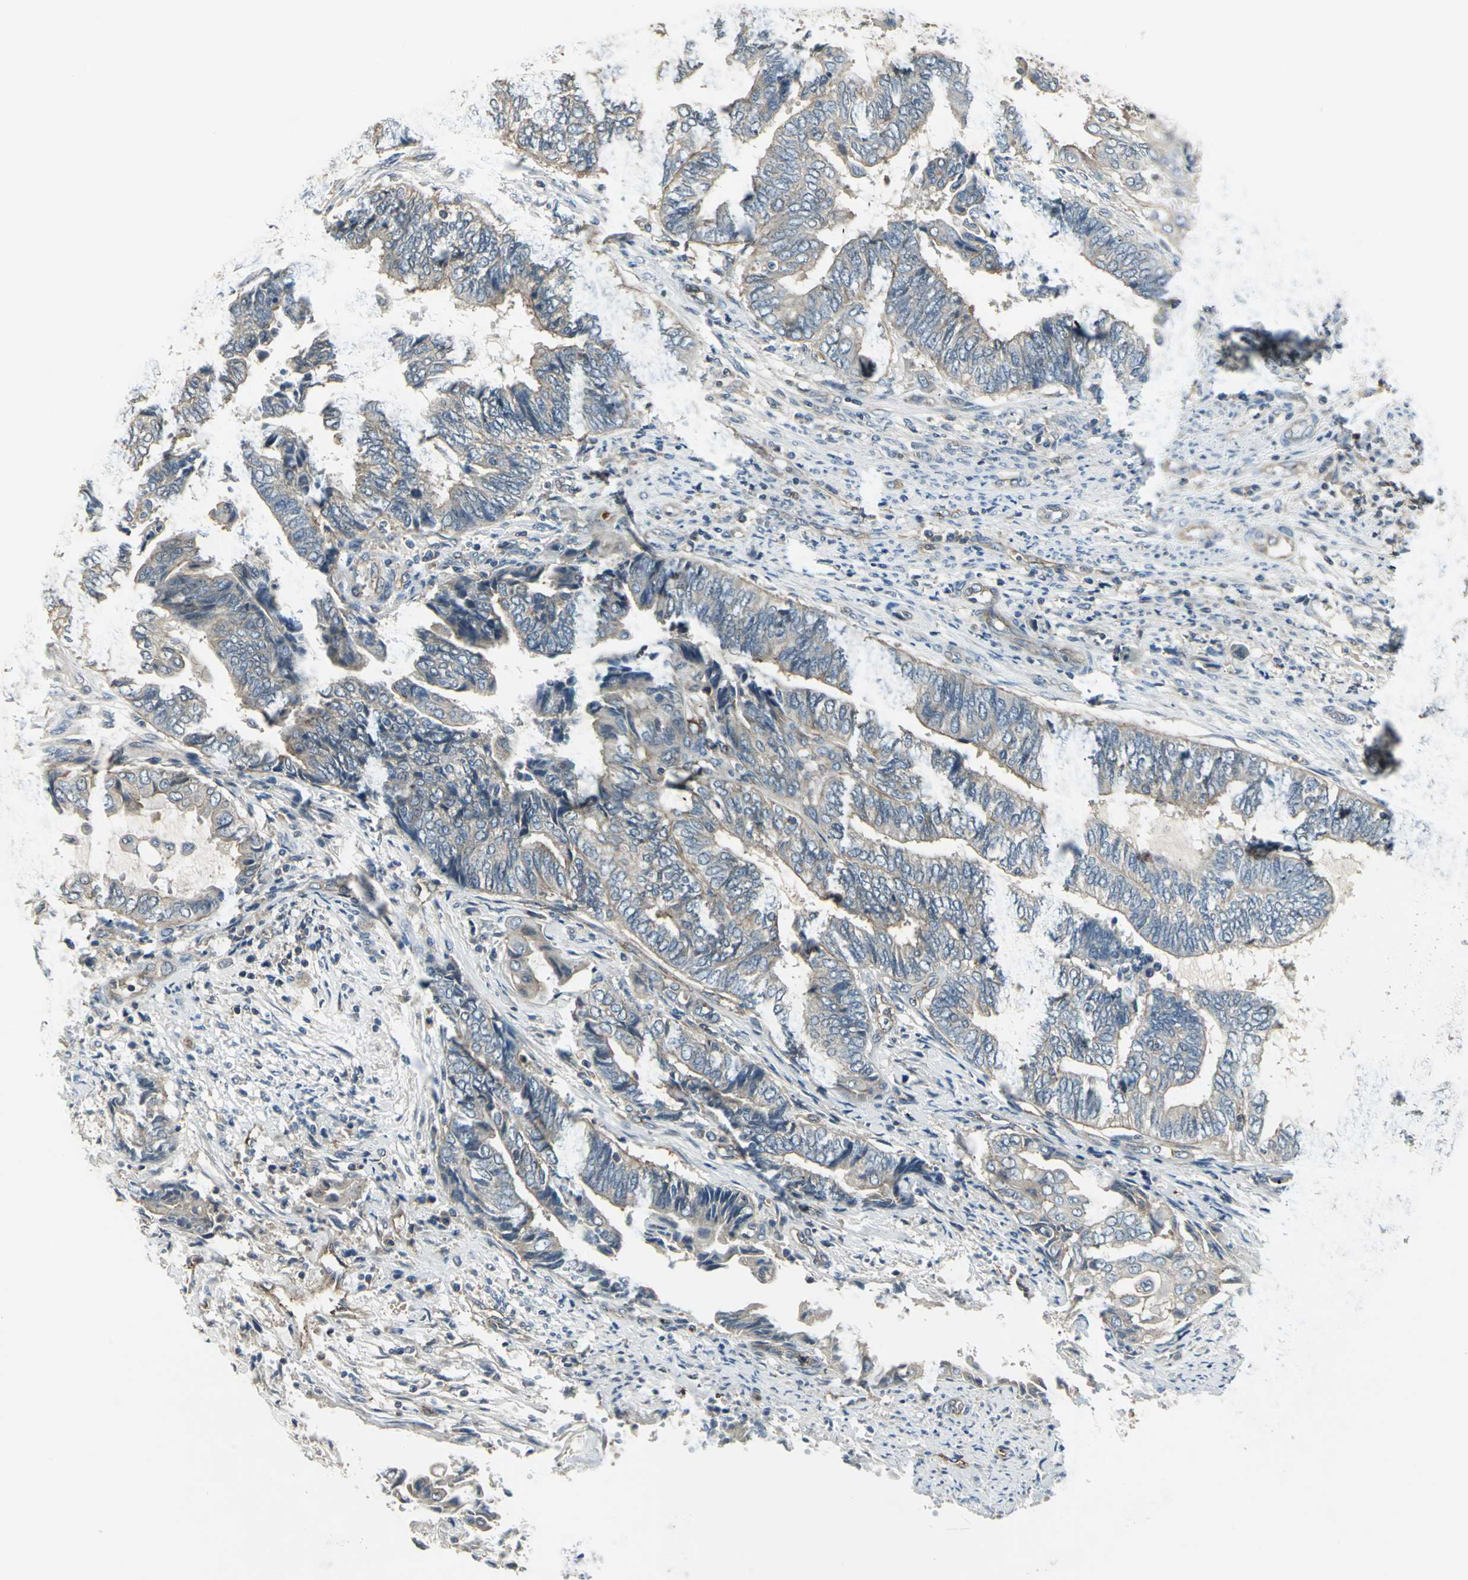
{"staining": {"intensity": "weak", "quantity": ">75%", "location": "cytoplasmic/membranous"}, "tissue": "endometrial cancer", "cell_type": "Tumor cells", "image_type": "cancer", "snomed": [{"axis": "morphology", "description": "Adenocarcinoma, NOS"}, {"axis": "topography", "description": "Uterus"}, {"axis": "topography", "description": "Endometrium"}], "caption": "There is low levels of weak cytoplasmic/membranous positivity in tumor cells of endometrial cancer, as demonstrated by immunohistochemical staining (brown color).", "gene": "RAPGEF1", "patient": {"sex": "female", "age": 70}}